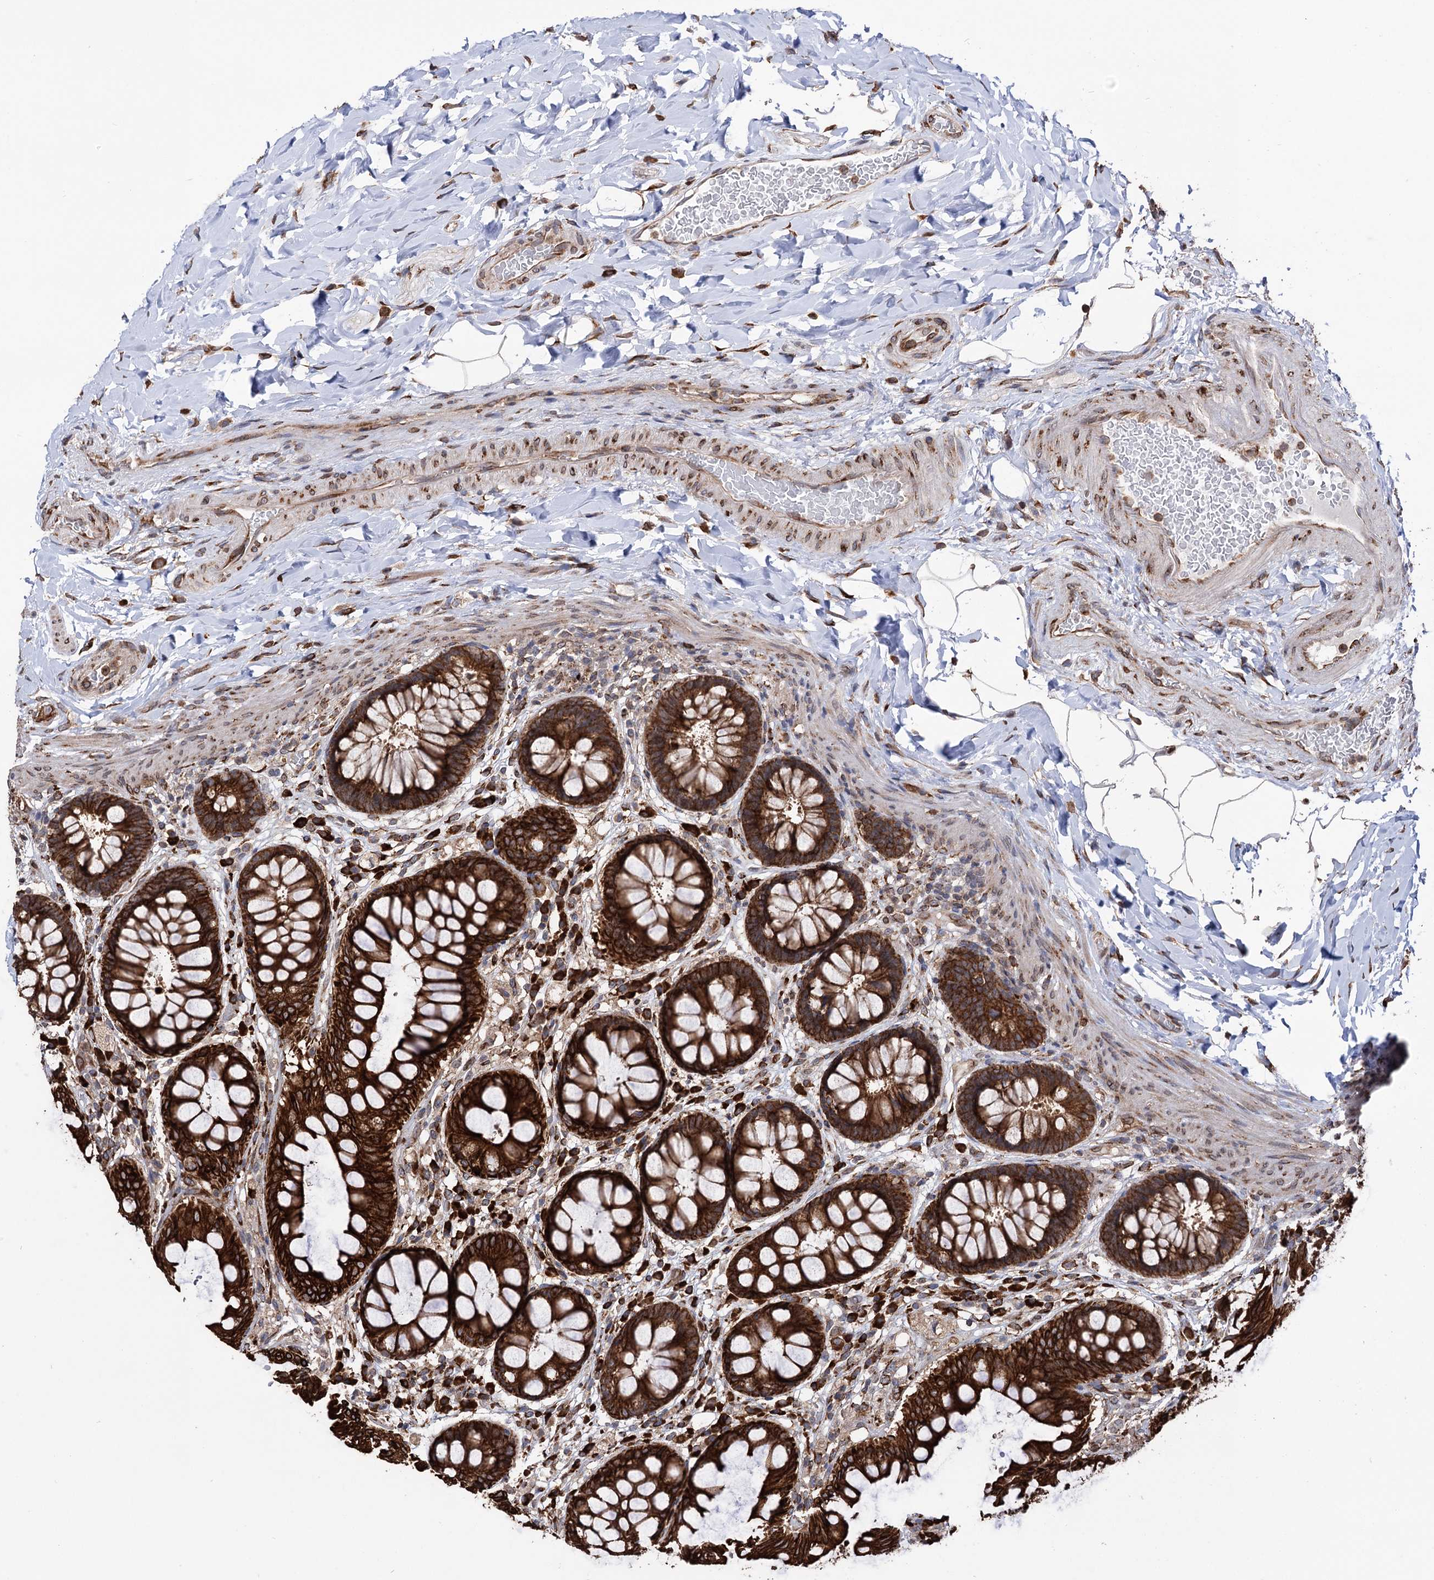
{"staining": {"intensity": "strong", "quantity": ">75%", "location": "cytoplasmic/membranous"}, "tissue": "rectum", "cell_type": "Glandular cells", "image_type": "normal", "snomed": [{"axis": "morphology", "description": "Normal tissue, NOS"}, {"axis": "topography", "description": "Rectum"}], "caption": "Strong cytoplasmic/membranous protein positivity is present in about >75% of glandular cells in rectum.", "gene": "CDAN1", "patient": {"sex": "female", "age": 46}}